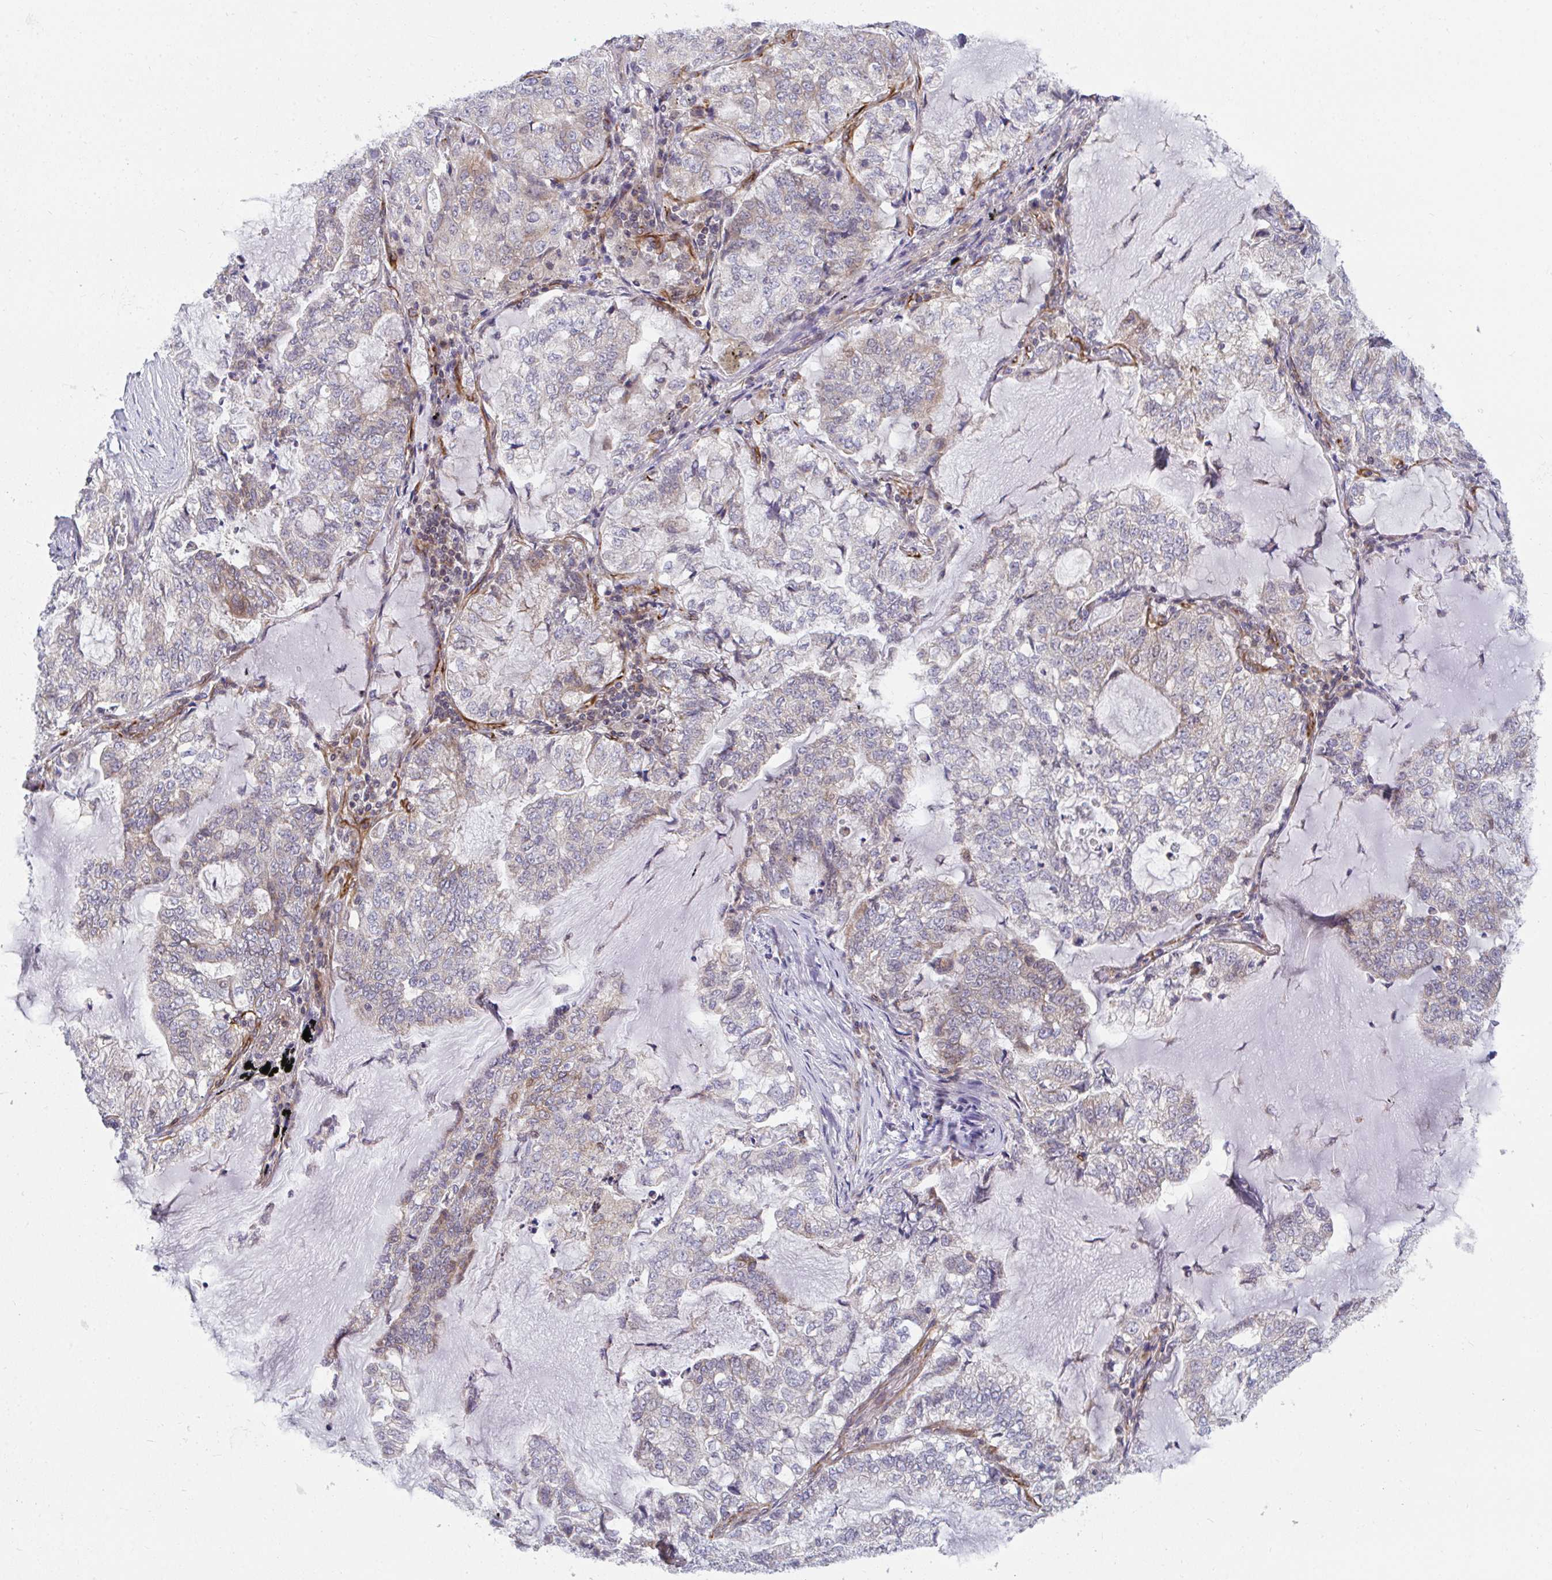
{"staining": {"intensity": "weak", "quantity": "<25%", "location": "cytoplasmic/membranous"}, "tissue": "lung cancer", "cell_type": "Tumor cells", "image_type": "cancer", "snomed": [{"axis": "morphology", "description": "Adenocarcinoma, NOS"}, {"axis": "topography", "description": "Lymph node"}, {"axis": "topography", "description": "Lung"}], "caption": "Immunohistochemistry of lung adenocarcinoma shows no positivity in tumor cells.", "gene": "EIF1AD", "patient": {"sex": "male", "age": 66}}